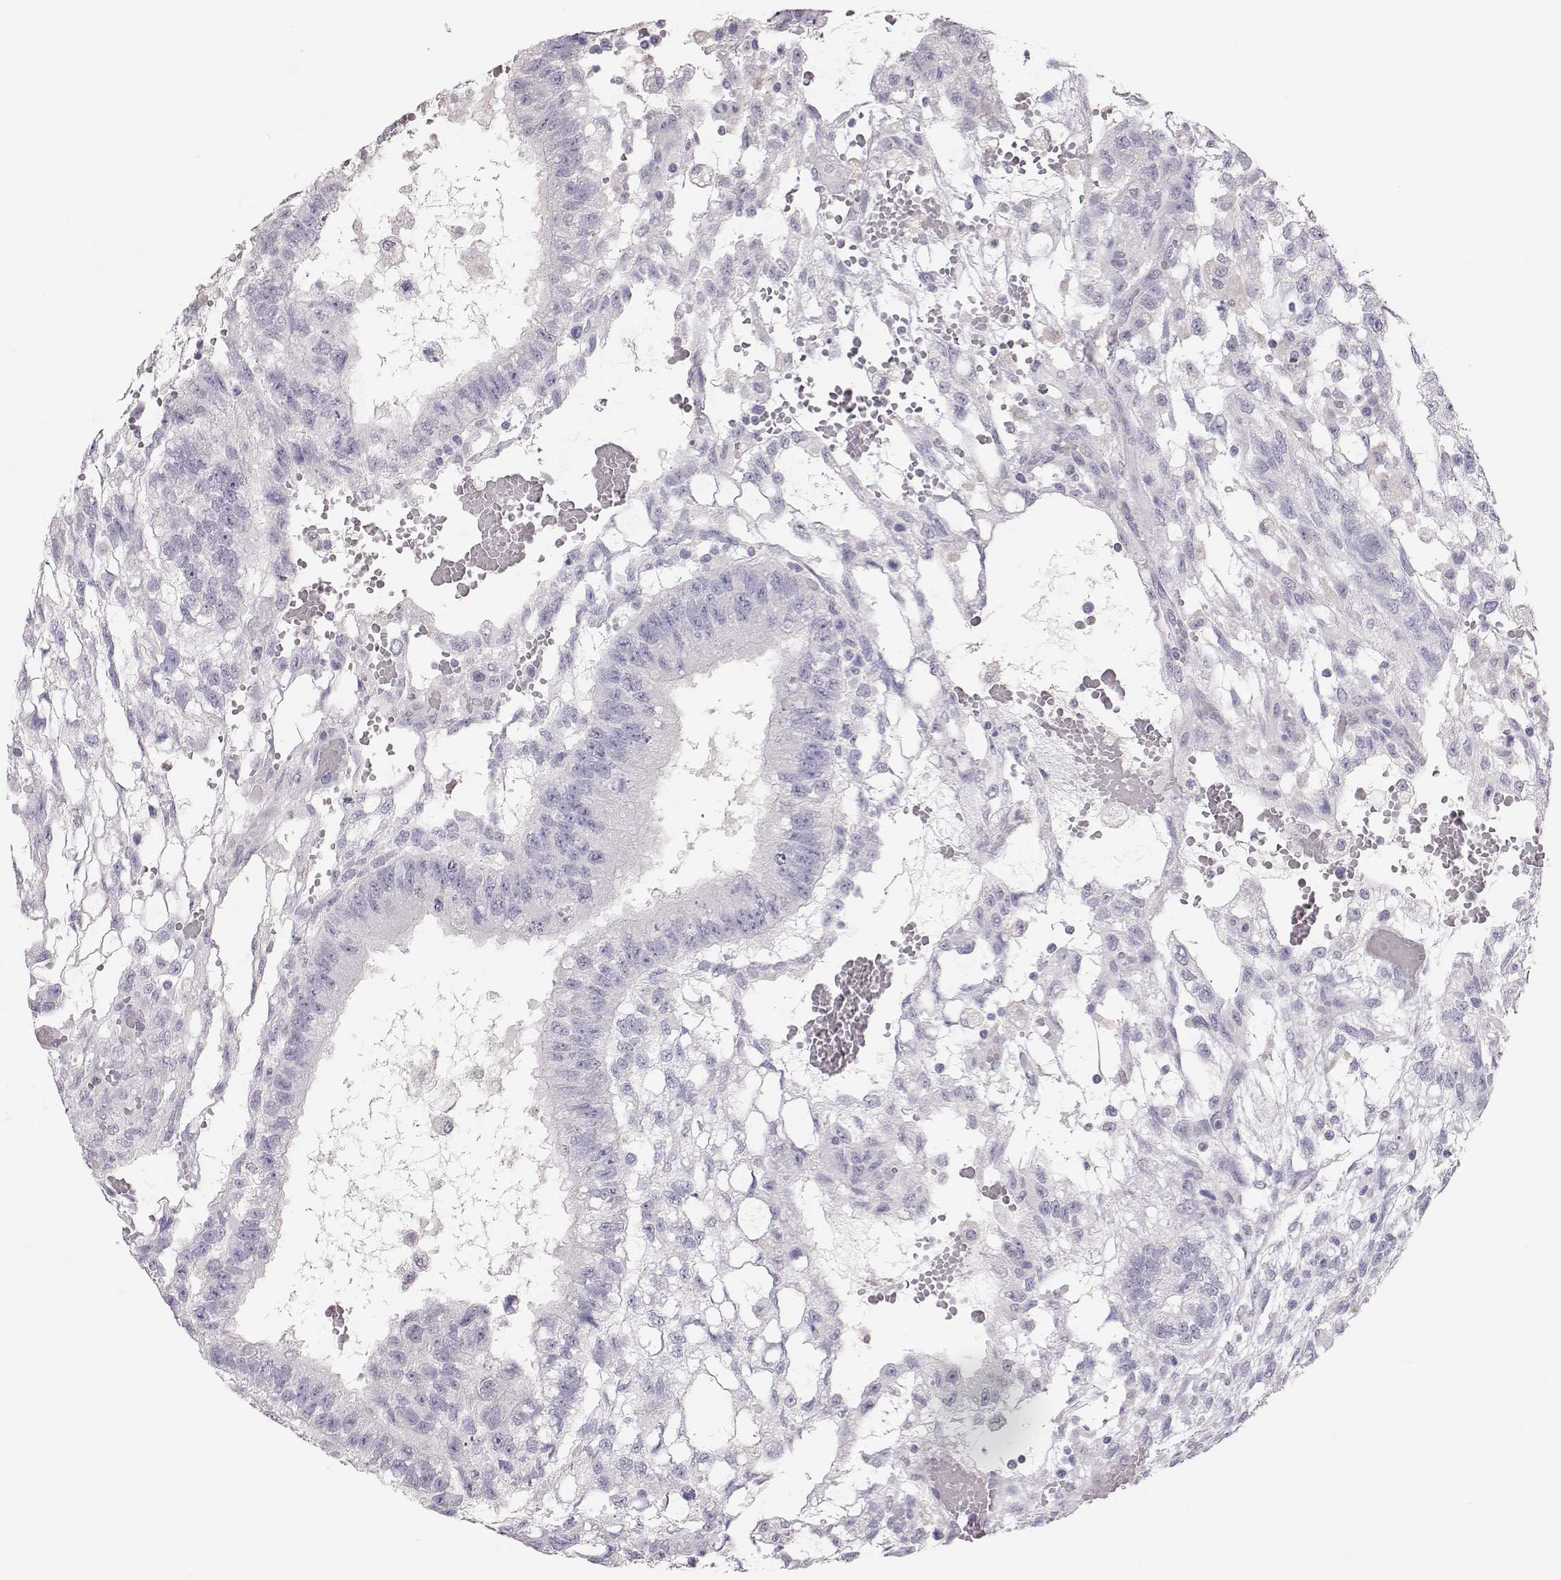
{"staining": {"intensity": "negative", "quantity": "none", "location": "none"}, "tissue": "testis cancer", "cell_type": "Tumor cells", "image_type": "cancer", "snomed": [{"axis": "morphology", "description": "Carcinoma, Embryonal, NOS"}, {"axis": "topography", "description": "Testis"}], "caption": "A high-resolution histopathology image shows immunohistochemistry (IHC) staining of testis cancer (embryonal carcinoma), which exhibits no significant staining in tumor cells.", "gene": "POU1F1", "patient": {"sex": "male", "age": 32}}